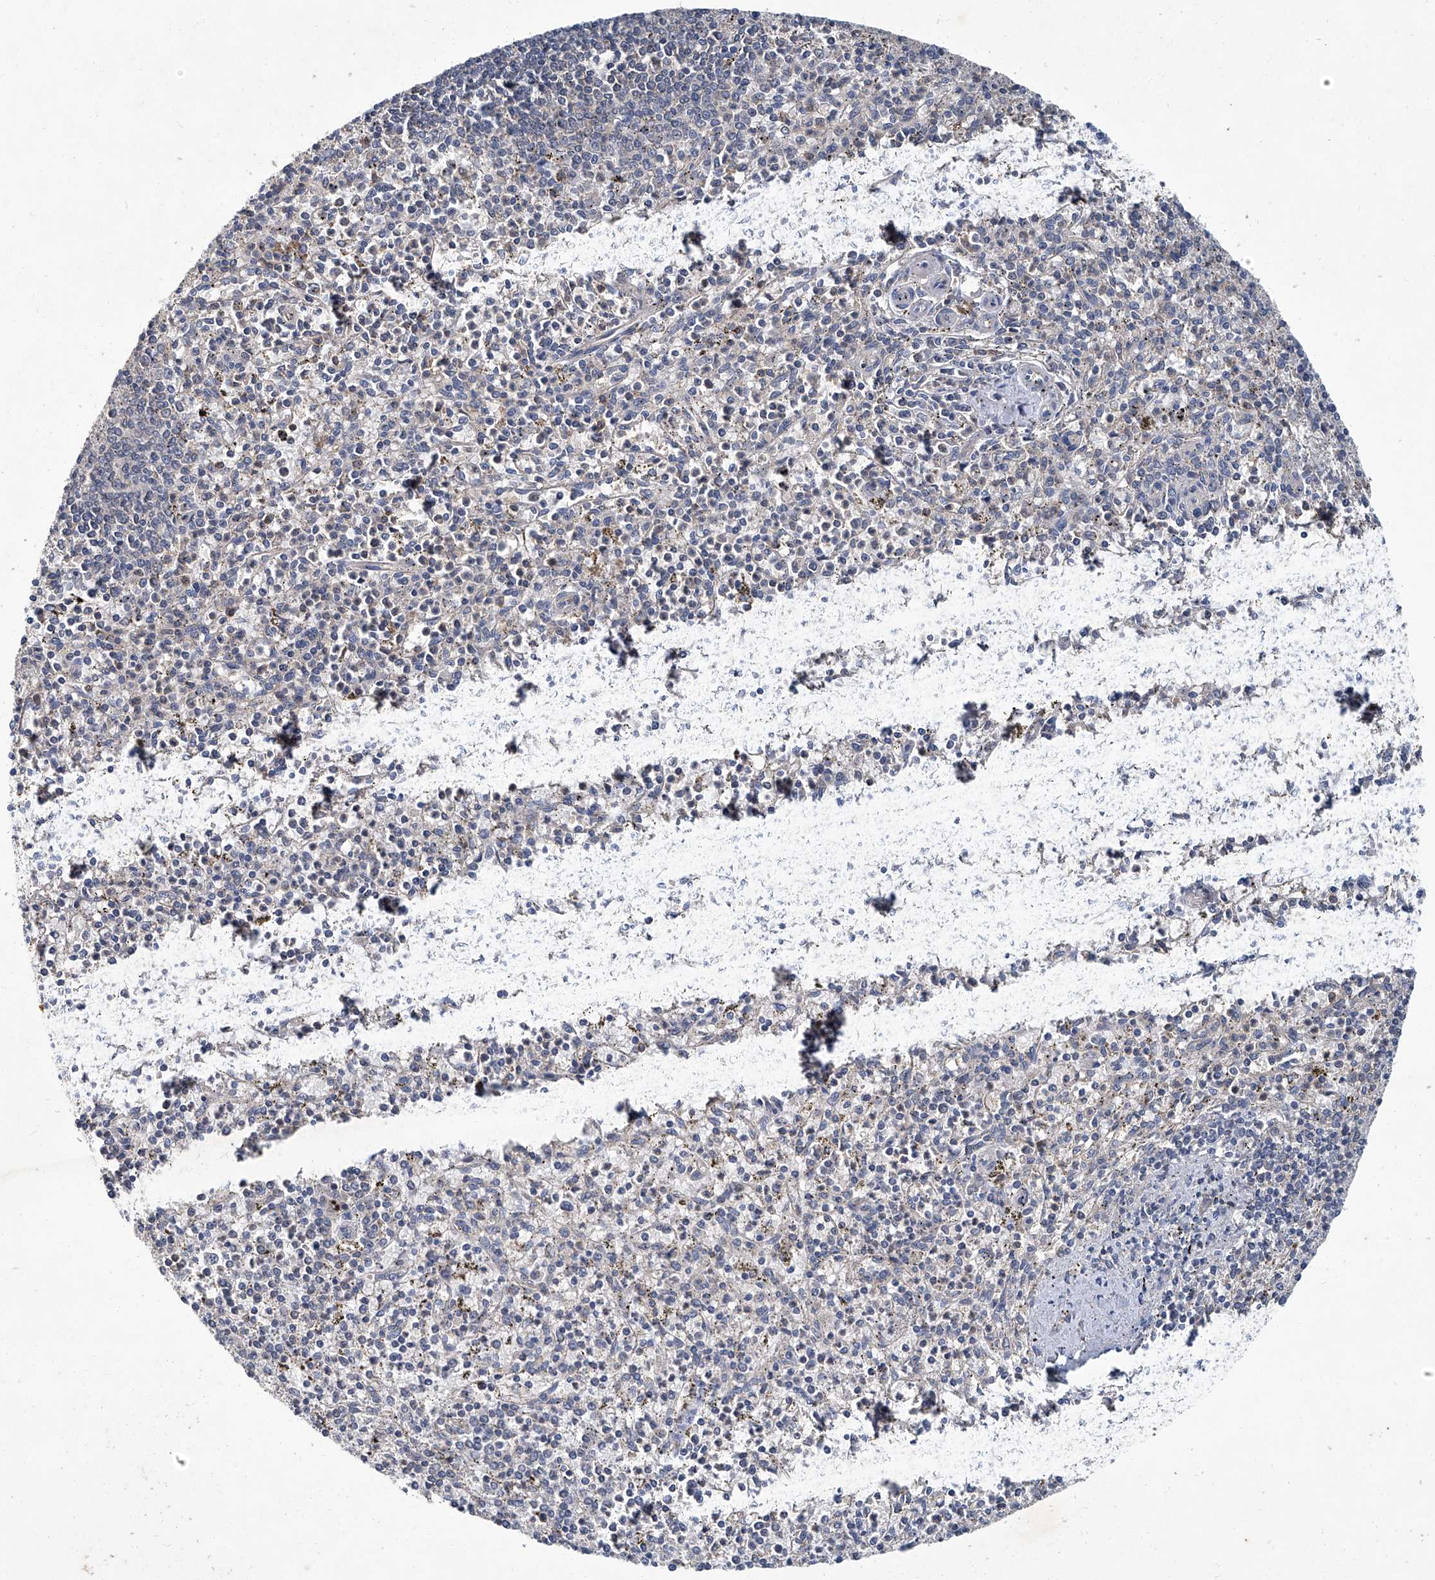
{"staining": {"intensity": "negative", "quantity": "none", "location": "none"}, "tissue": "spleen", "cell_type": "Cells in red pulp", "image_type": "normal", "snomed": [{"axis": "morphology", "description": "Normal tissue, NOS"}, {"axis": "topography", "description": "Spleen"}], "caption": "High power microscopy histopathology image of an IHC histopathology image of unremarkable spleen, revealing no significant staining in cells in red pulp.", "gene": "ANKRD34A", "patient": {"sex": "male", "age": 72}}